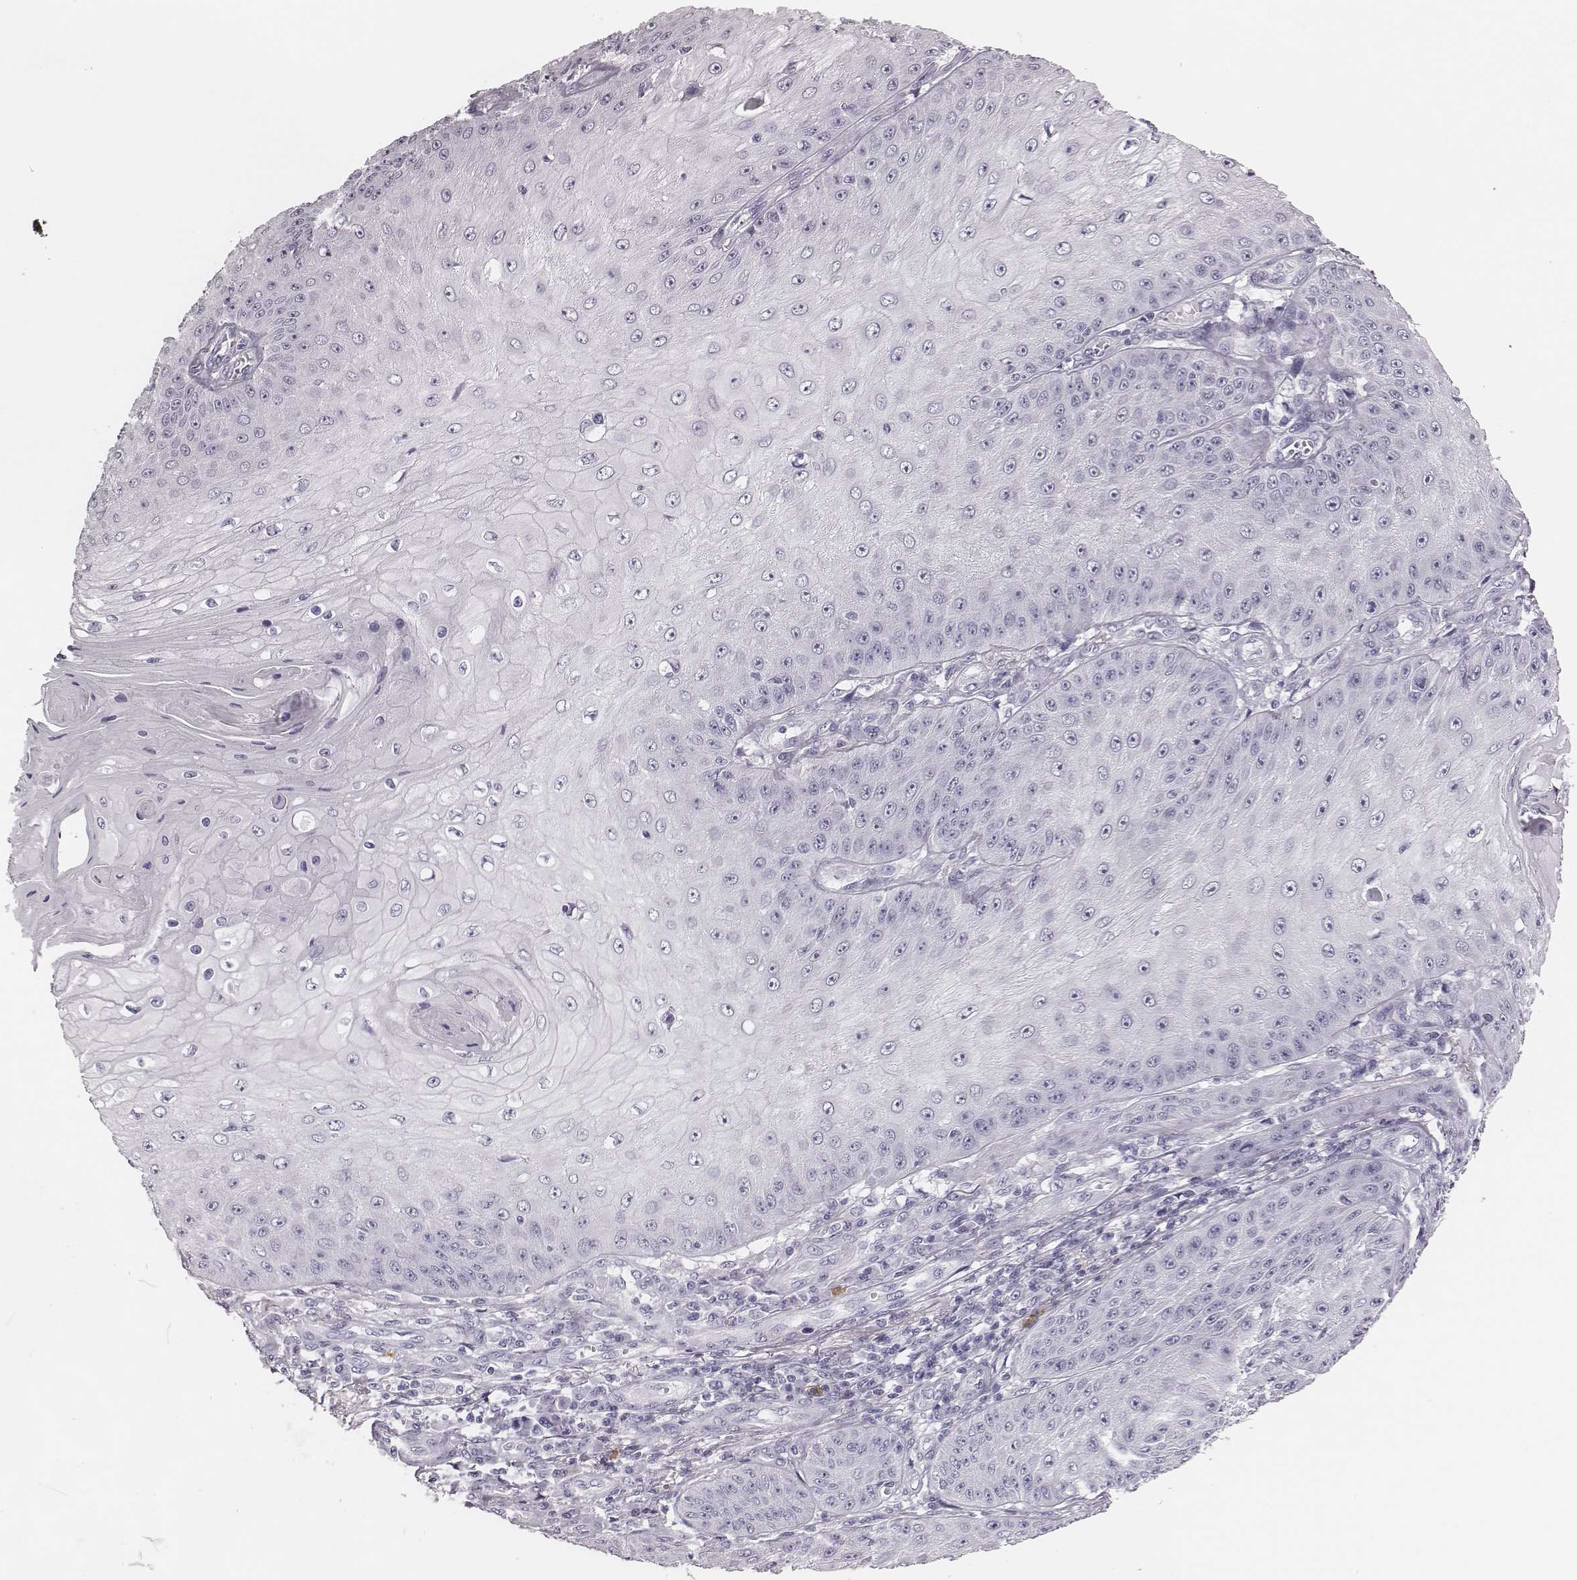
{"staining": {"intensity": "negative", "quantity": "none", "location": "none"}, "tissue": "skin cancer", "cell_type": "Tumor cells", "image_type": "cancer", "snomed": [{"axis": "morphology", "description": "Squamous cell carcinoma, NOS"}, {"axis": "topography", "description": "Skin"}], "caption": "Immunohistochemical staining of human squamous cell carcinoma (skin) displays no significant staining in tumor cells.", "gene": "CSH1", "patient": {"sex": "male", "age": 70}}